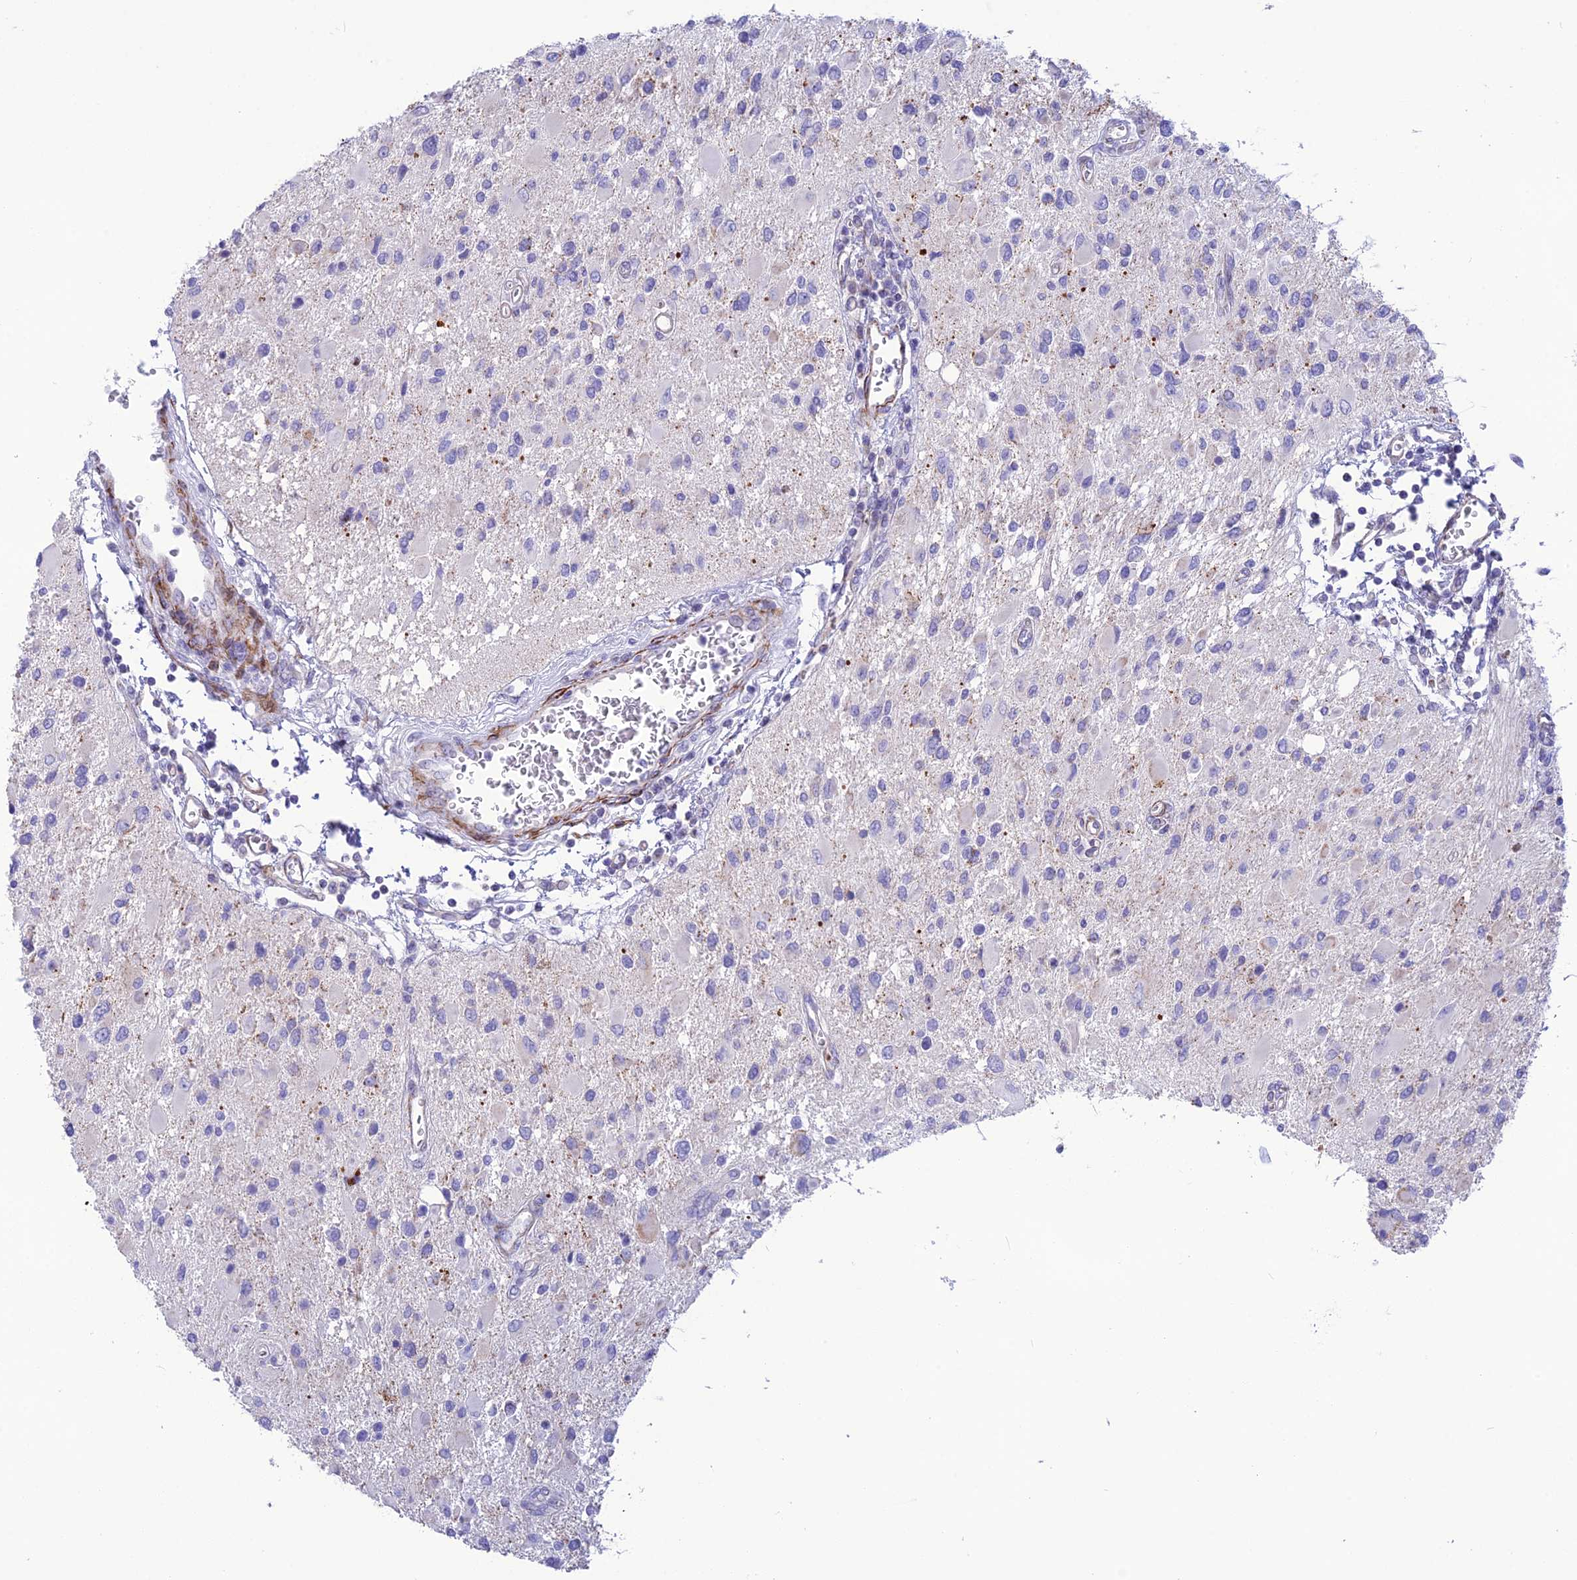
{"staining": {"intensity": "negative", "quantity": "none", "location": "none"}, "tissue": "glioma", "cell_type": "Tumor cells", "image_type": "cancer", "snomed": [{"axis": "morphology", "description": "Glioma, malignant, High grade"}, {"axis": "topography", "description": "Brain"}], "caption": "This is an IHC image of glioma. There is no positivity in tumor cells.", "gene": "POMGNT1", "patient": {"sex": "male", "age": 53}}